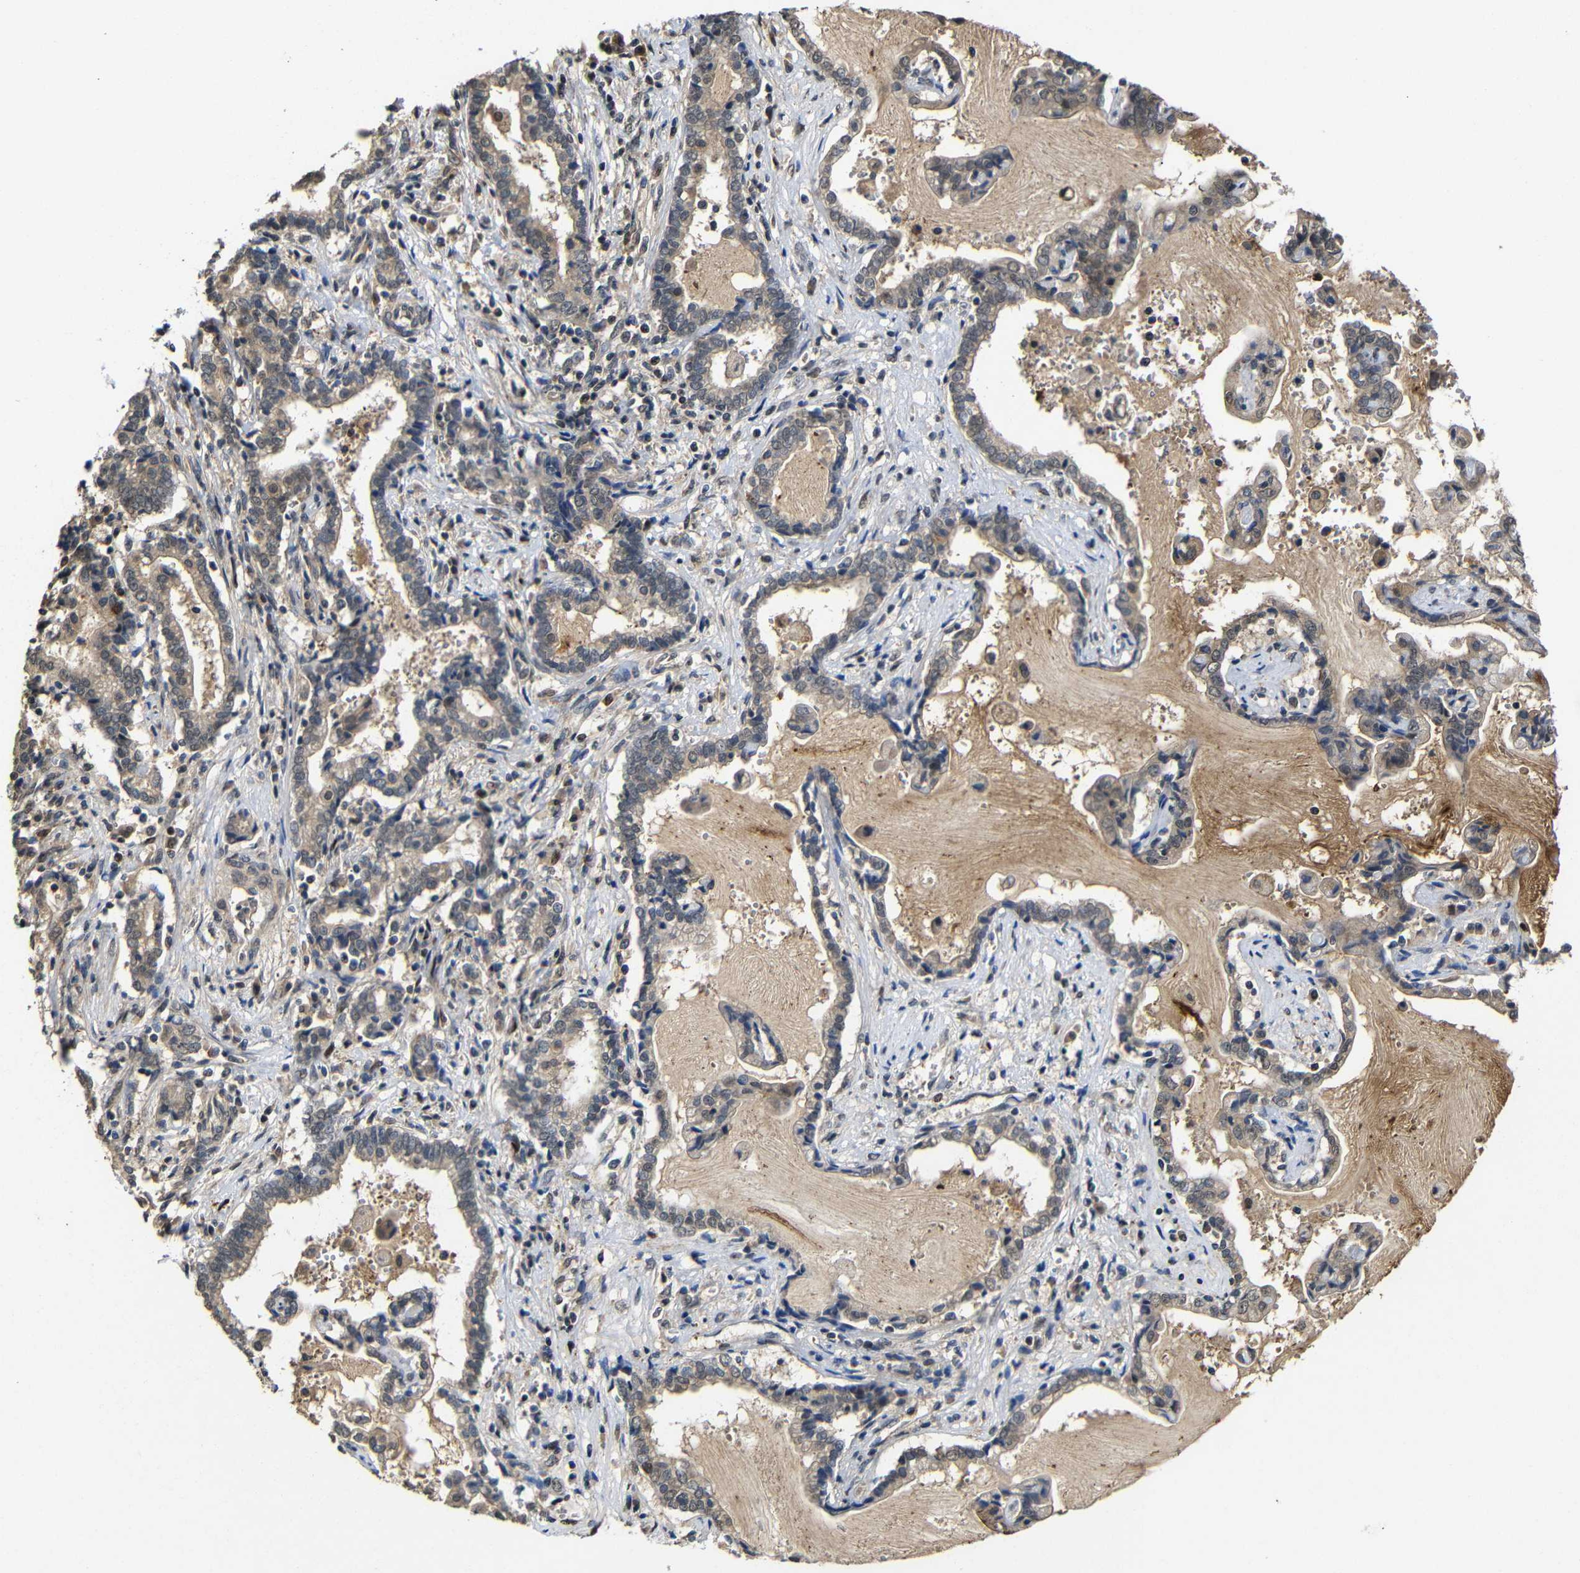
{"staining": {"intensity": "weak", "quantity": ">75%", "location": "cytoplasmic/membranous"}, "tissue": "liver cancer", "cell_type": "Tumor cells", "image_type": "cancer", "snomed": [{"axis": "morphology", "description": "Cholangiocarcinoma"}, {"axis": "topography", "description": "Liver"}], "caption": "There is low levels of weak cytoplasmic/membranous expression in tumor cells of liver cancer, as demonstrated by immunohistochemical staining (brown color).", "gene": "ATG12", "patient": {"sex": "male", "age": 57}}